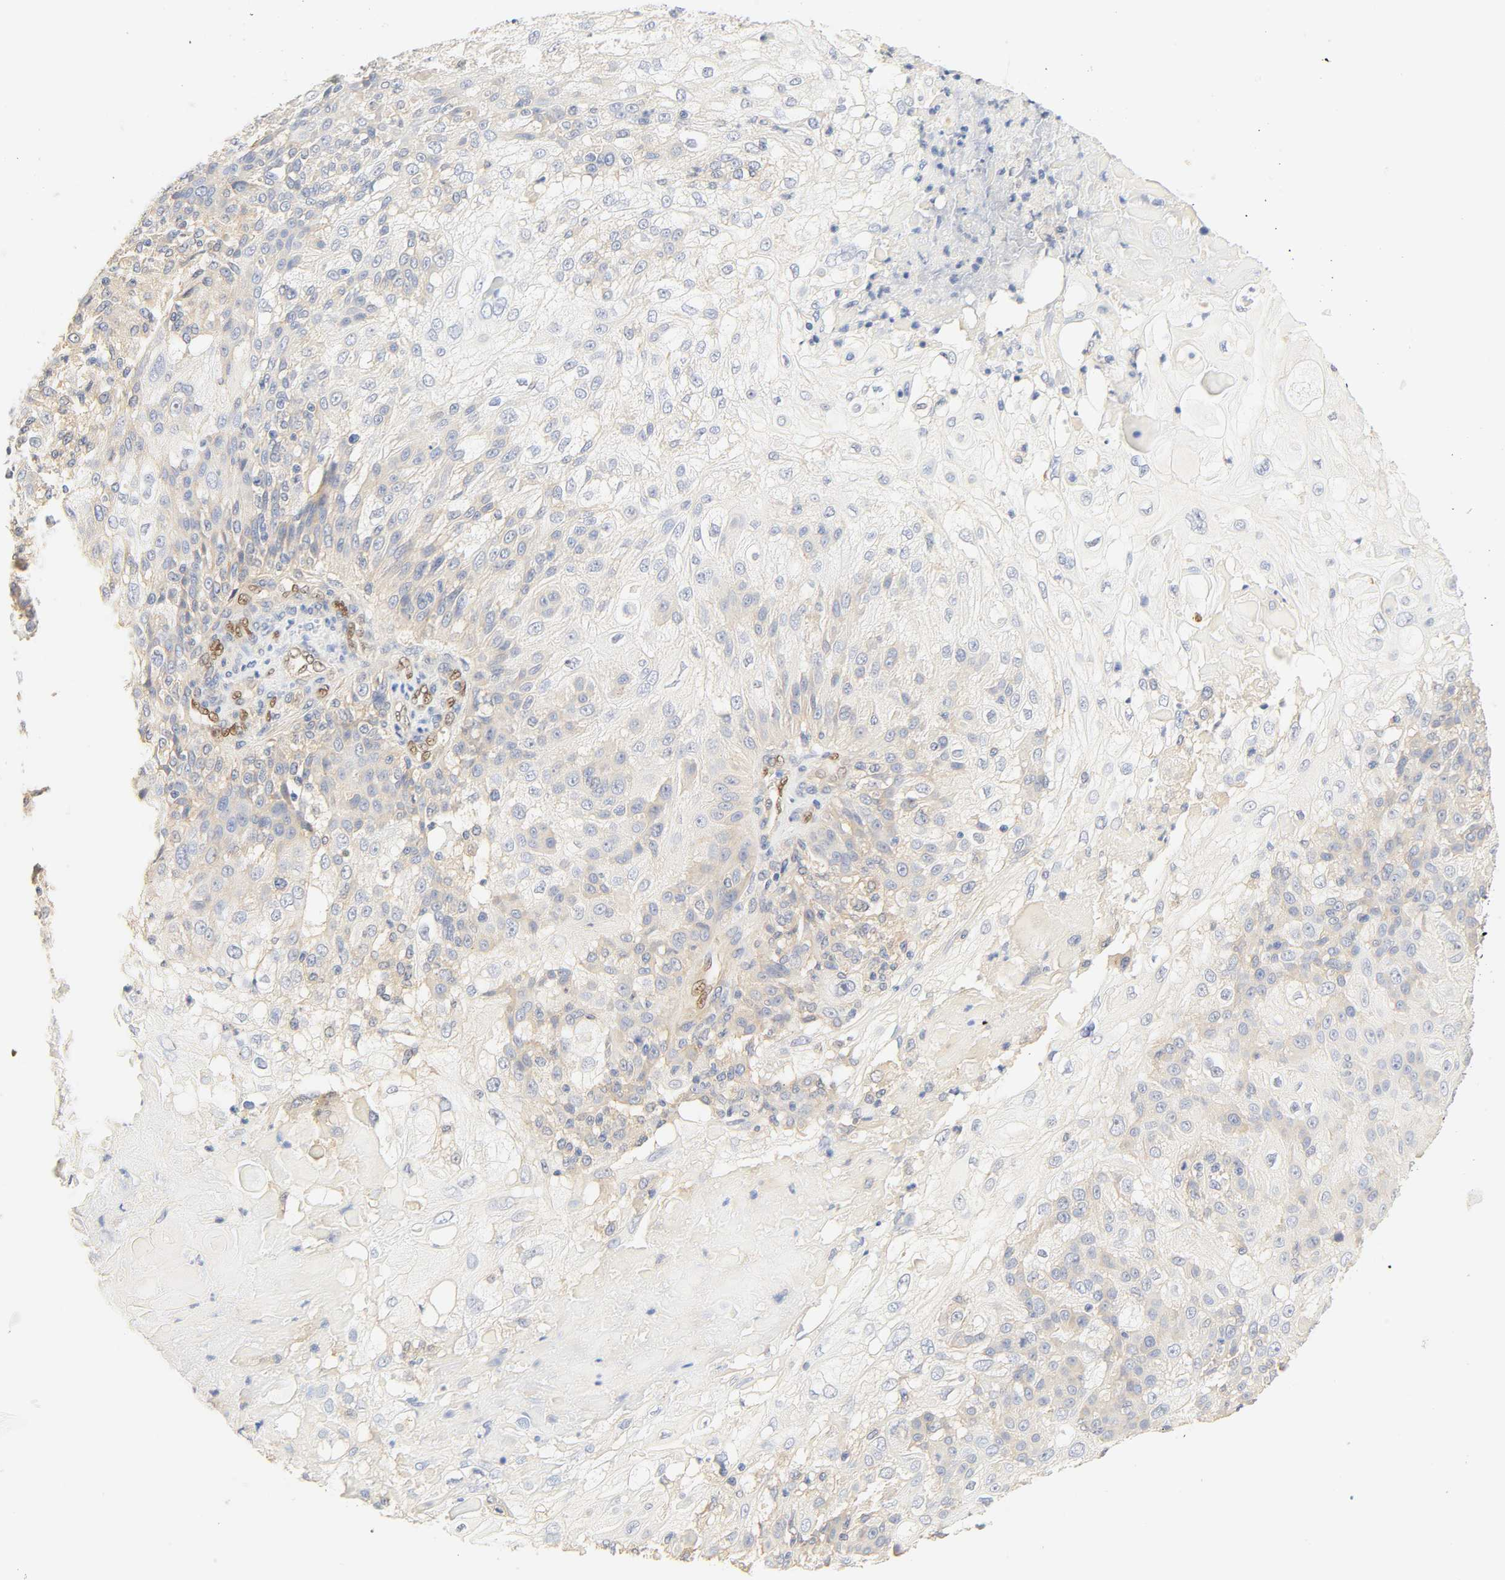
{"staining": {"intensity": "negative", "quantity": "none", "location": "none"}, "tissue": "skin cancer", "cell_type": "Tumor cells", "image_type": "cancer", "snomed": [{"axis": "morphology", "description": "Normal tissue, NOS"}, {"axis": "morphology", "description": "Squamous cell carcinoma, NOS"}, {"axis": "topography", "description": "Skin"}], "caption": "IHC image of human skin cancer (squamous cell carcinoma) stained for a protein (brown), which displays no staining in tumor cells.", "gene": "BORCS8-MEF2B", "patient": {"sex": "female", "age": 83}}